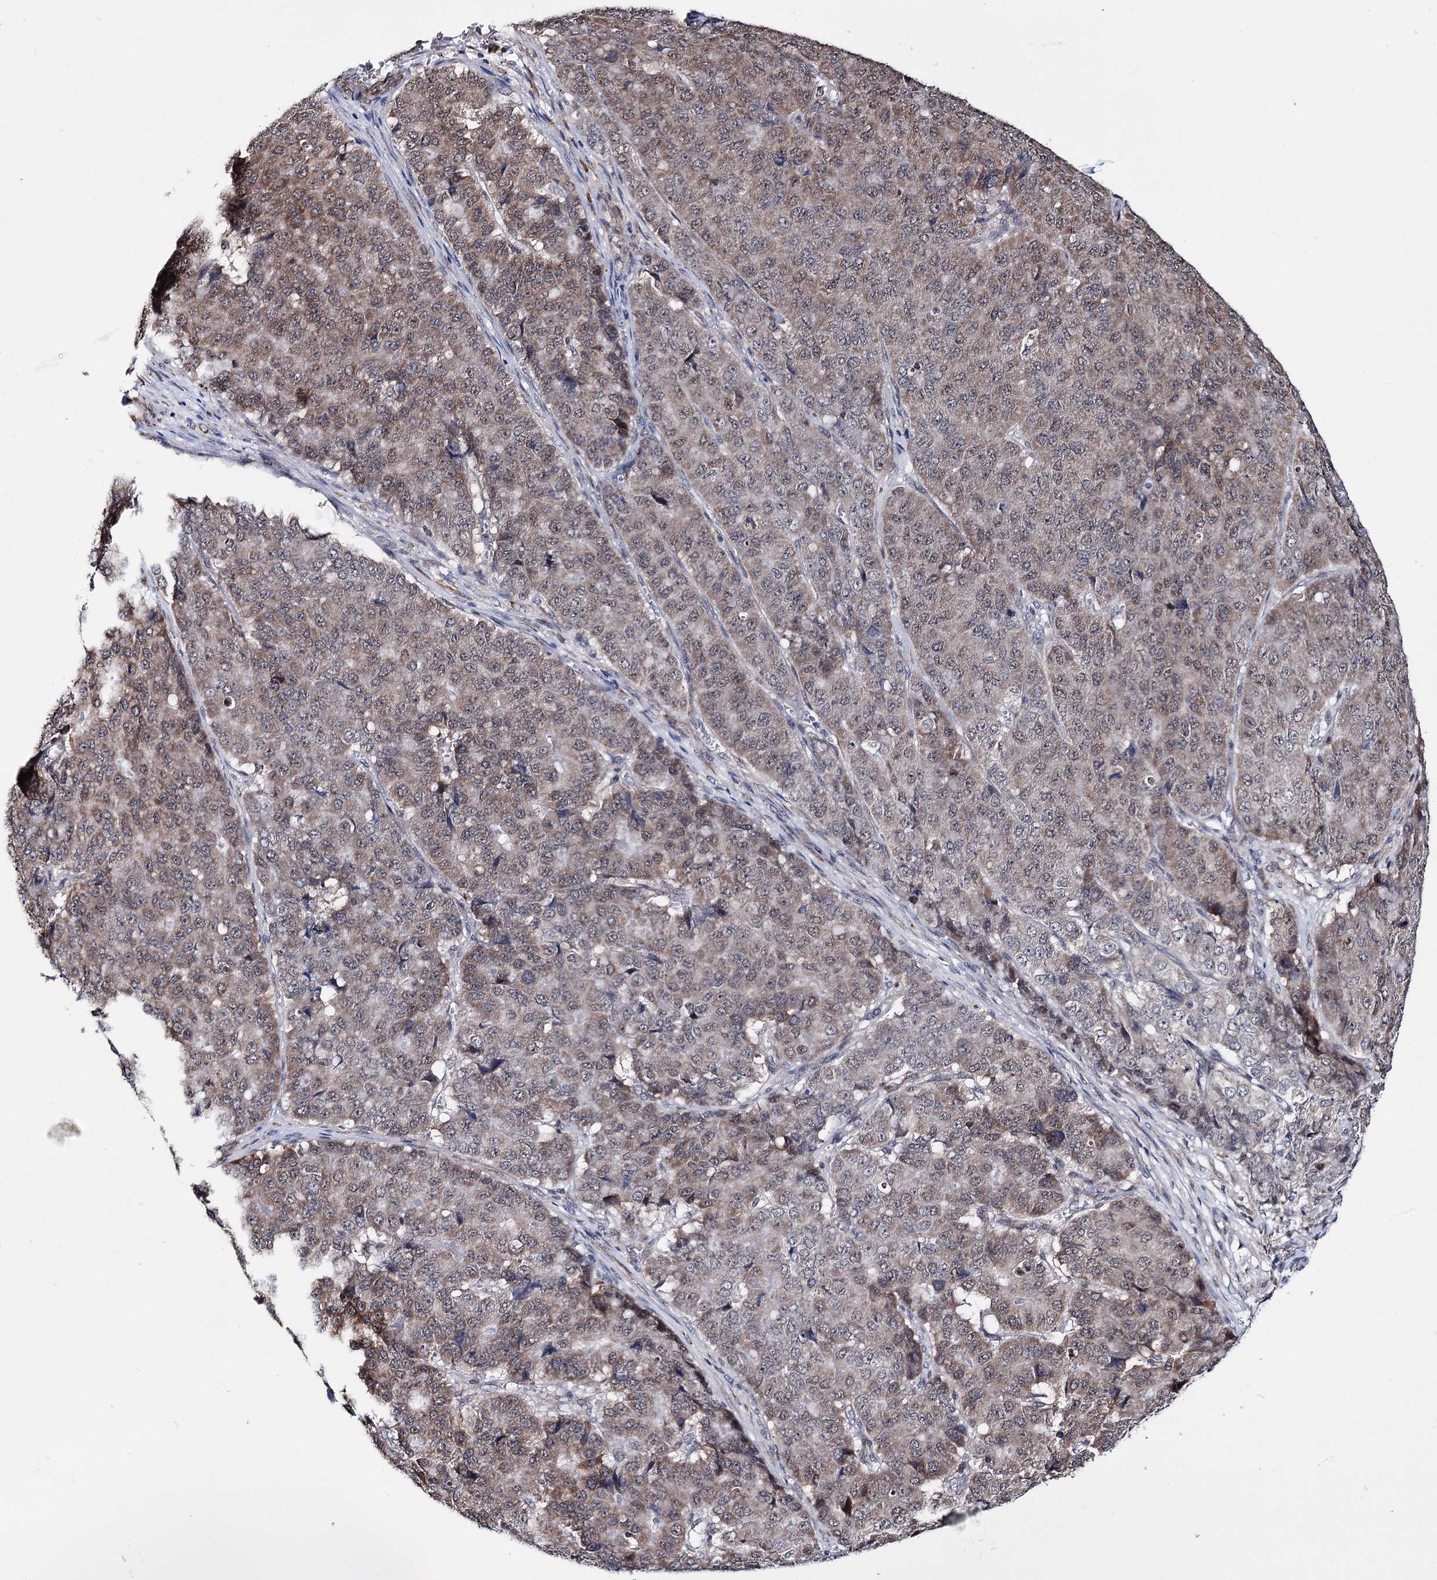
{"staining": {"intensity": "moderate", "quantity": "25%-75%", "location": "cytoplasmic/membranous"}, "tissue": "pancreatic cancer", "cell_type": "Tumor cells", "image_type": "cancer", "snomed": [{"axis": "morphology", "description": "Adenocarcinoma, NOS"}, {"axis": "topography", "description": "Pancreas"}], "caption": "Pancreatic cancer stained for a protein shows moderate cytoplasmic/membranous positivity in tumor cells.", "gene": "PPRC1", "patient": {"sex": "male", "age": 50}}